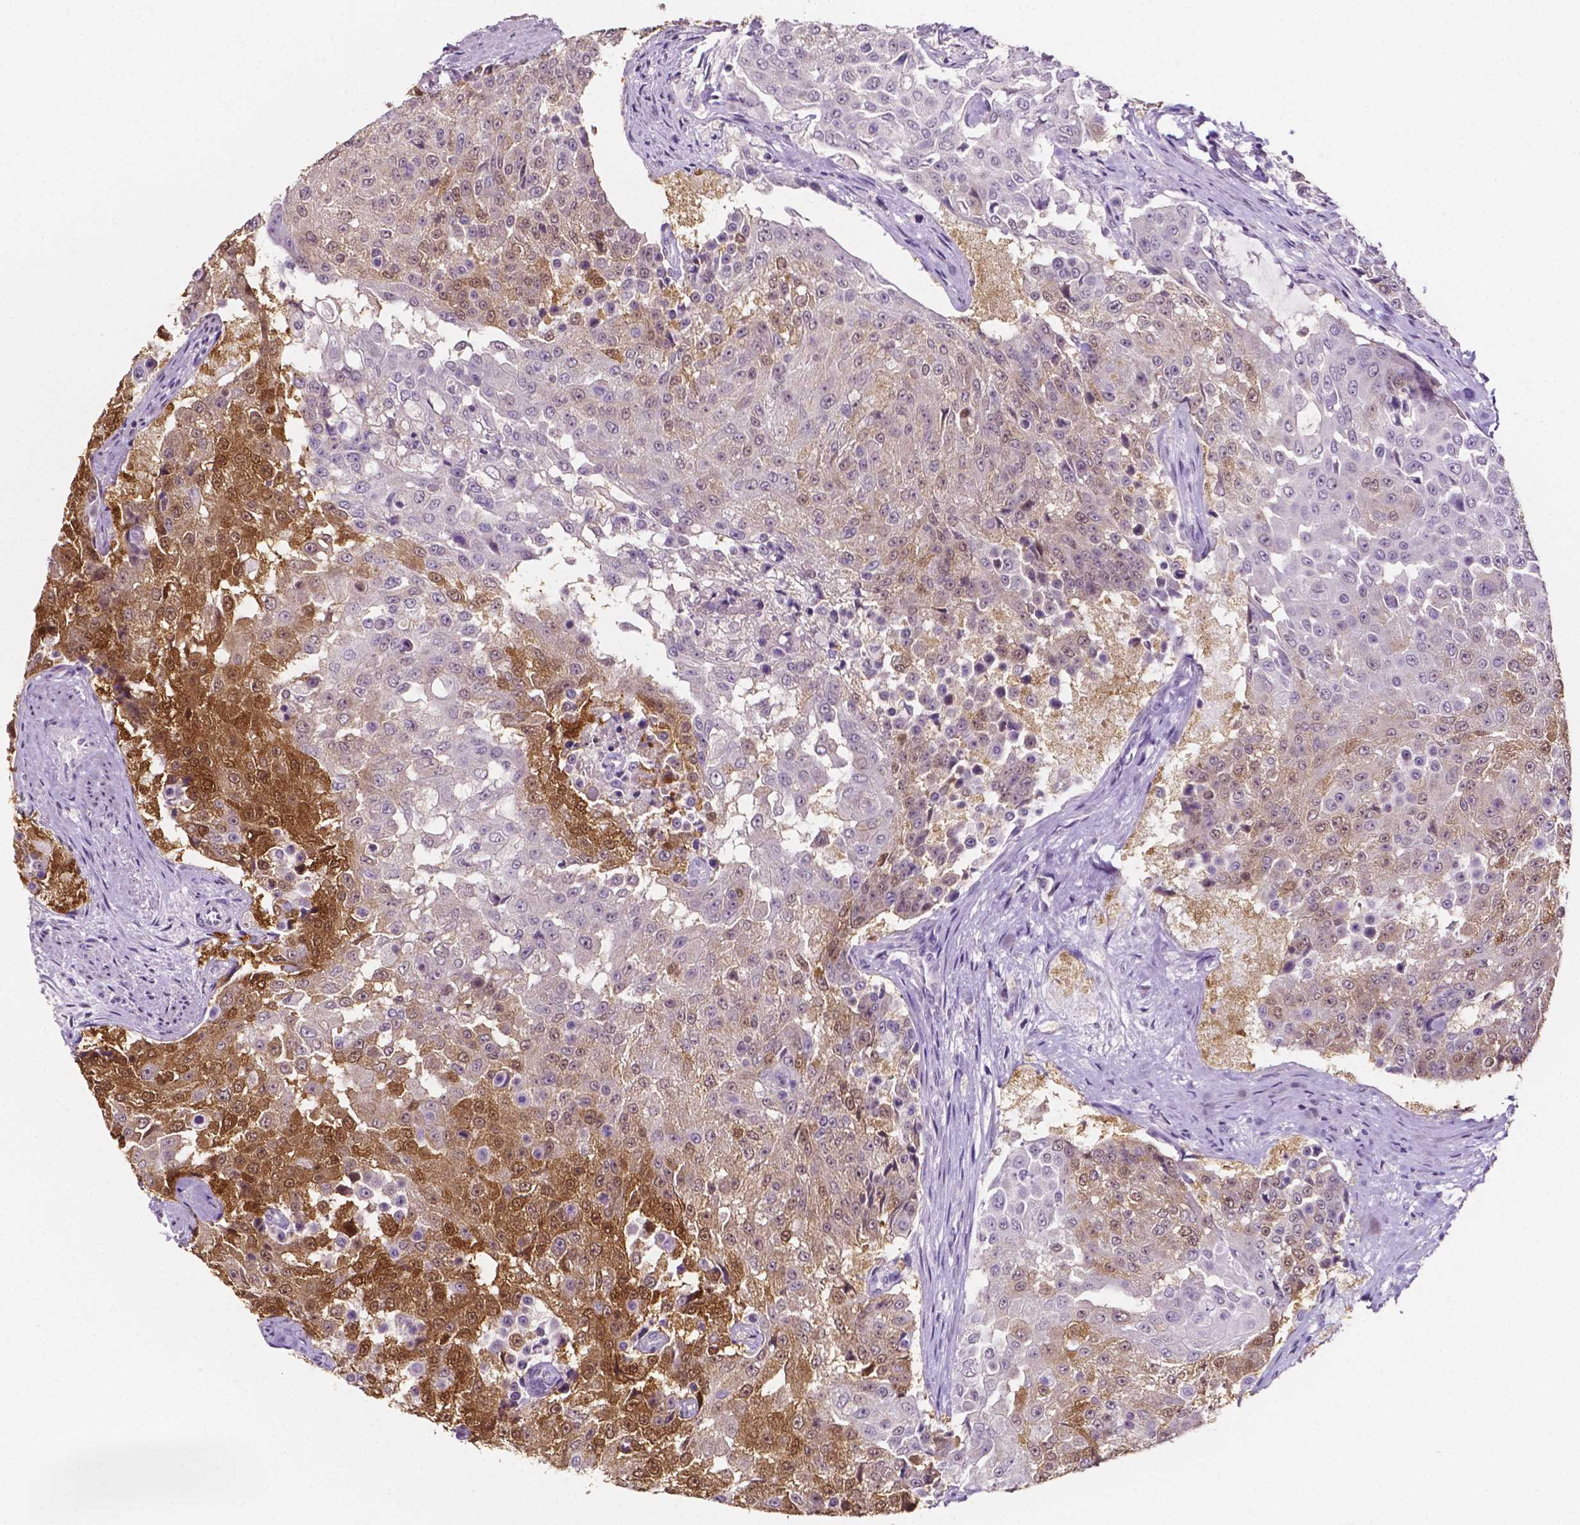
{"staining": {"intensity": "moderate", "quantity": "<25%", "location": "cytoplasmic/membranous,nuclear"}, "tissue": "urothelial cancer", "cell_type": "Tumor cells", "image_type": "cancer", "snomed": [{"axis": "morphology", "description": "Urothelial carcinoma, High grade"}, {"axis": "topography", "description": "Urinary bladder"}], "caption": "Immunohistochemical staining of human urothelial cancer shows low levels of moderate cytoplasmic/membranous and nuclear staining in about <25% of tumor cells. The protein of interest is shown in brown color, while the nuclei are stained blue.", "gene": "PSAT1", "patient": {"sex": "female", "age": 63}}